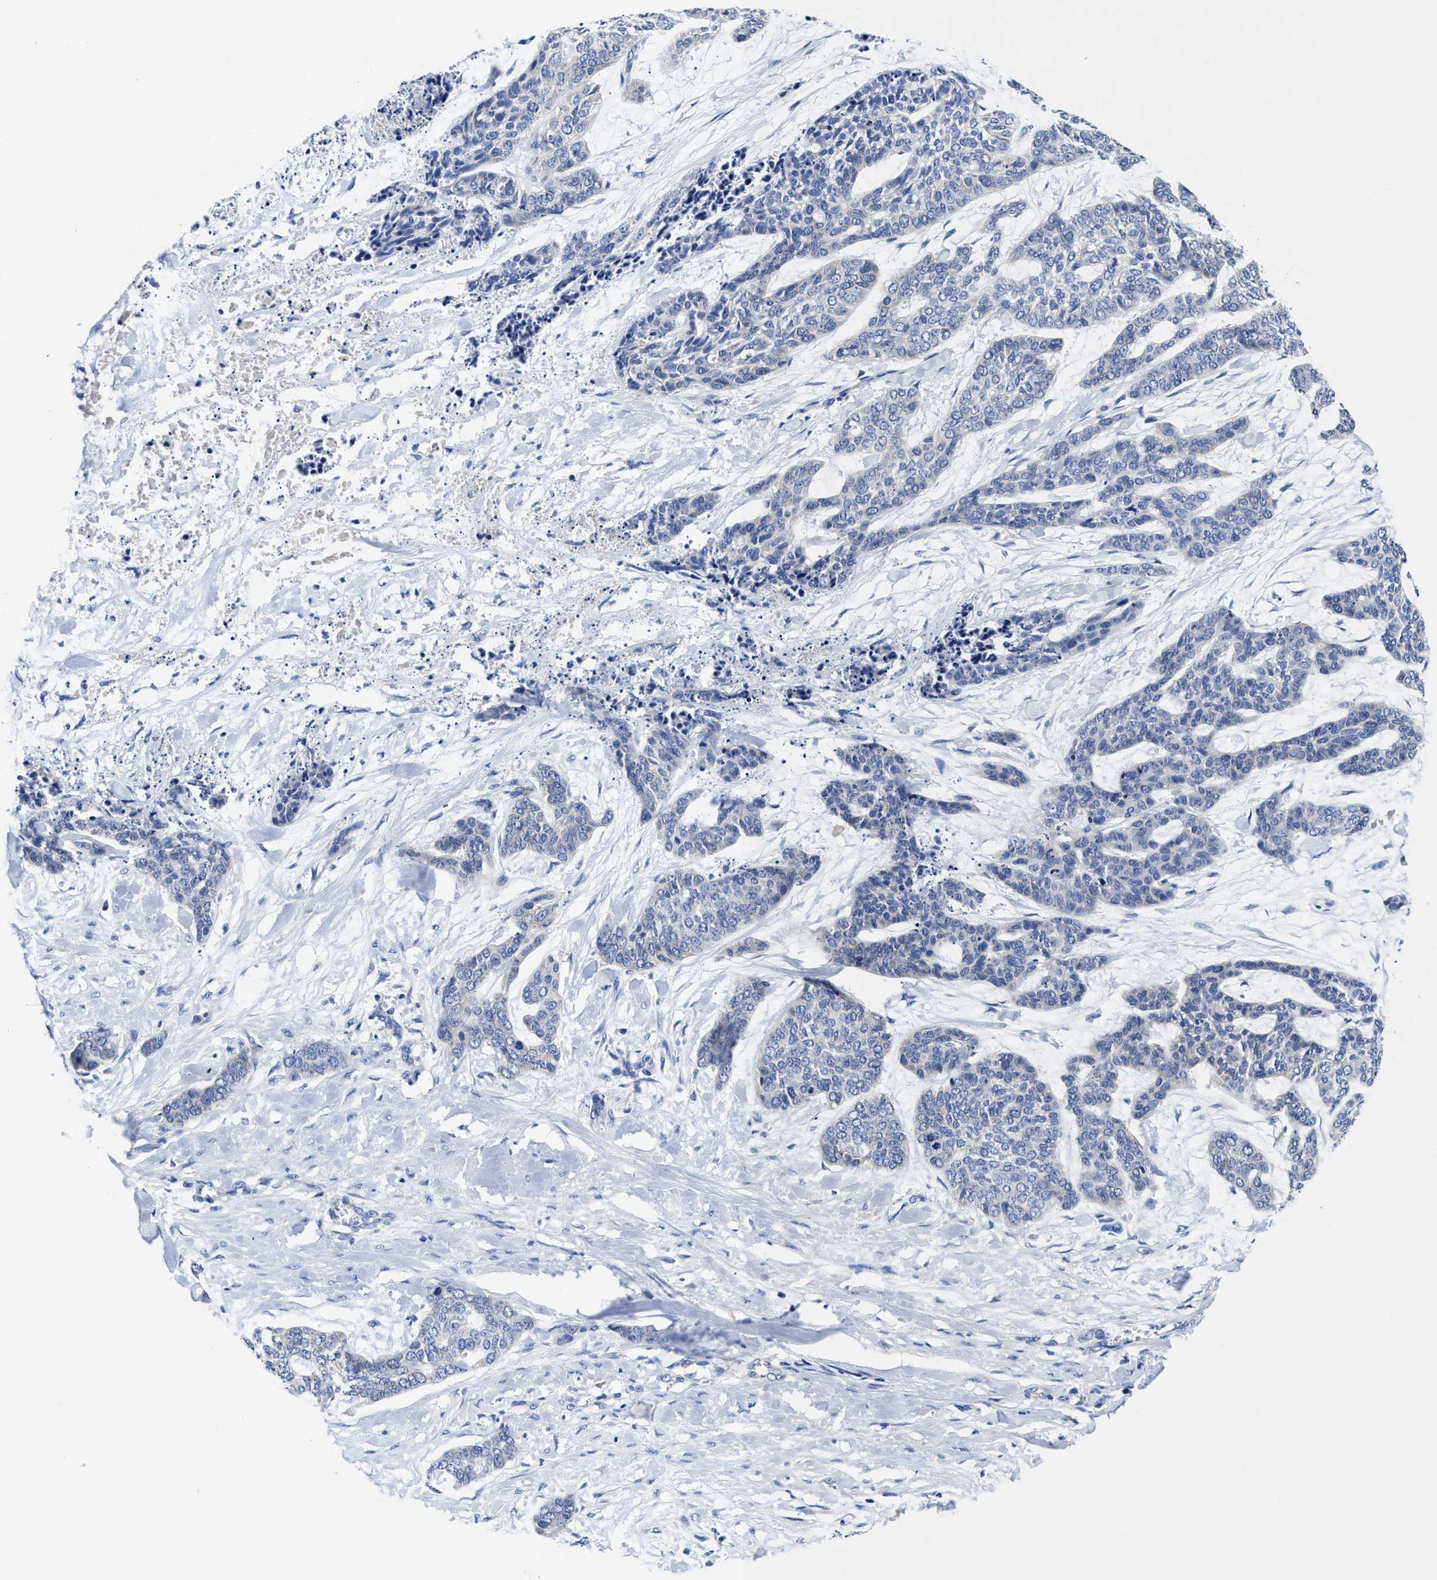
{"staining": {"intensity": "negative", "quantity": "none", "location": "none"}, "tissue": "skin cancer", "cell_type": "Tumor cells", "image_type": "cancer", "snomed": [{"axis": "morphology", "description": "Basal cell carcinoma"}, {"axis": "topography", "description": "Skin"}], "caption": "This photomicrograph is of skin cancer stained with immunohistochemistry (IHC) to label a protein in brown with the nuclei are counter-stained blue. There is no expression in tumor cells. Nuclei are stained in blue.", "gene": "DHRS13", "patient": {"sex": "female", "age": 64}}